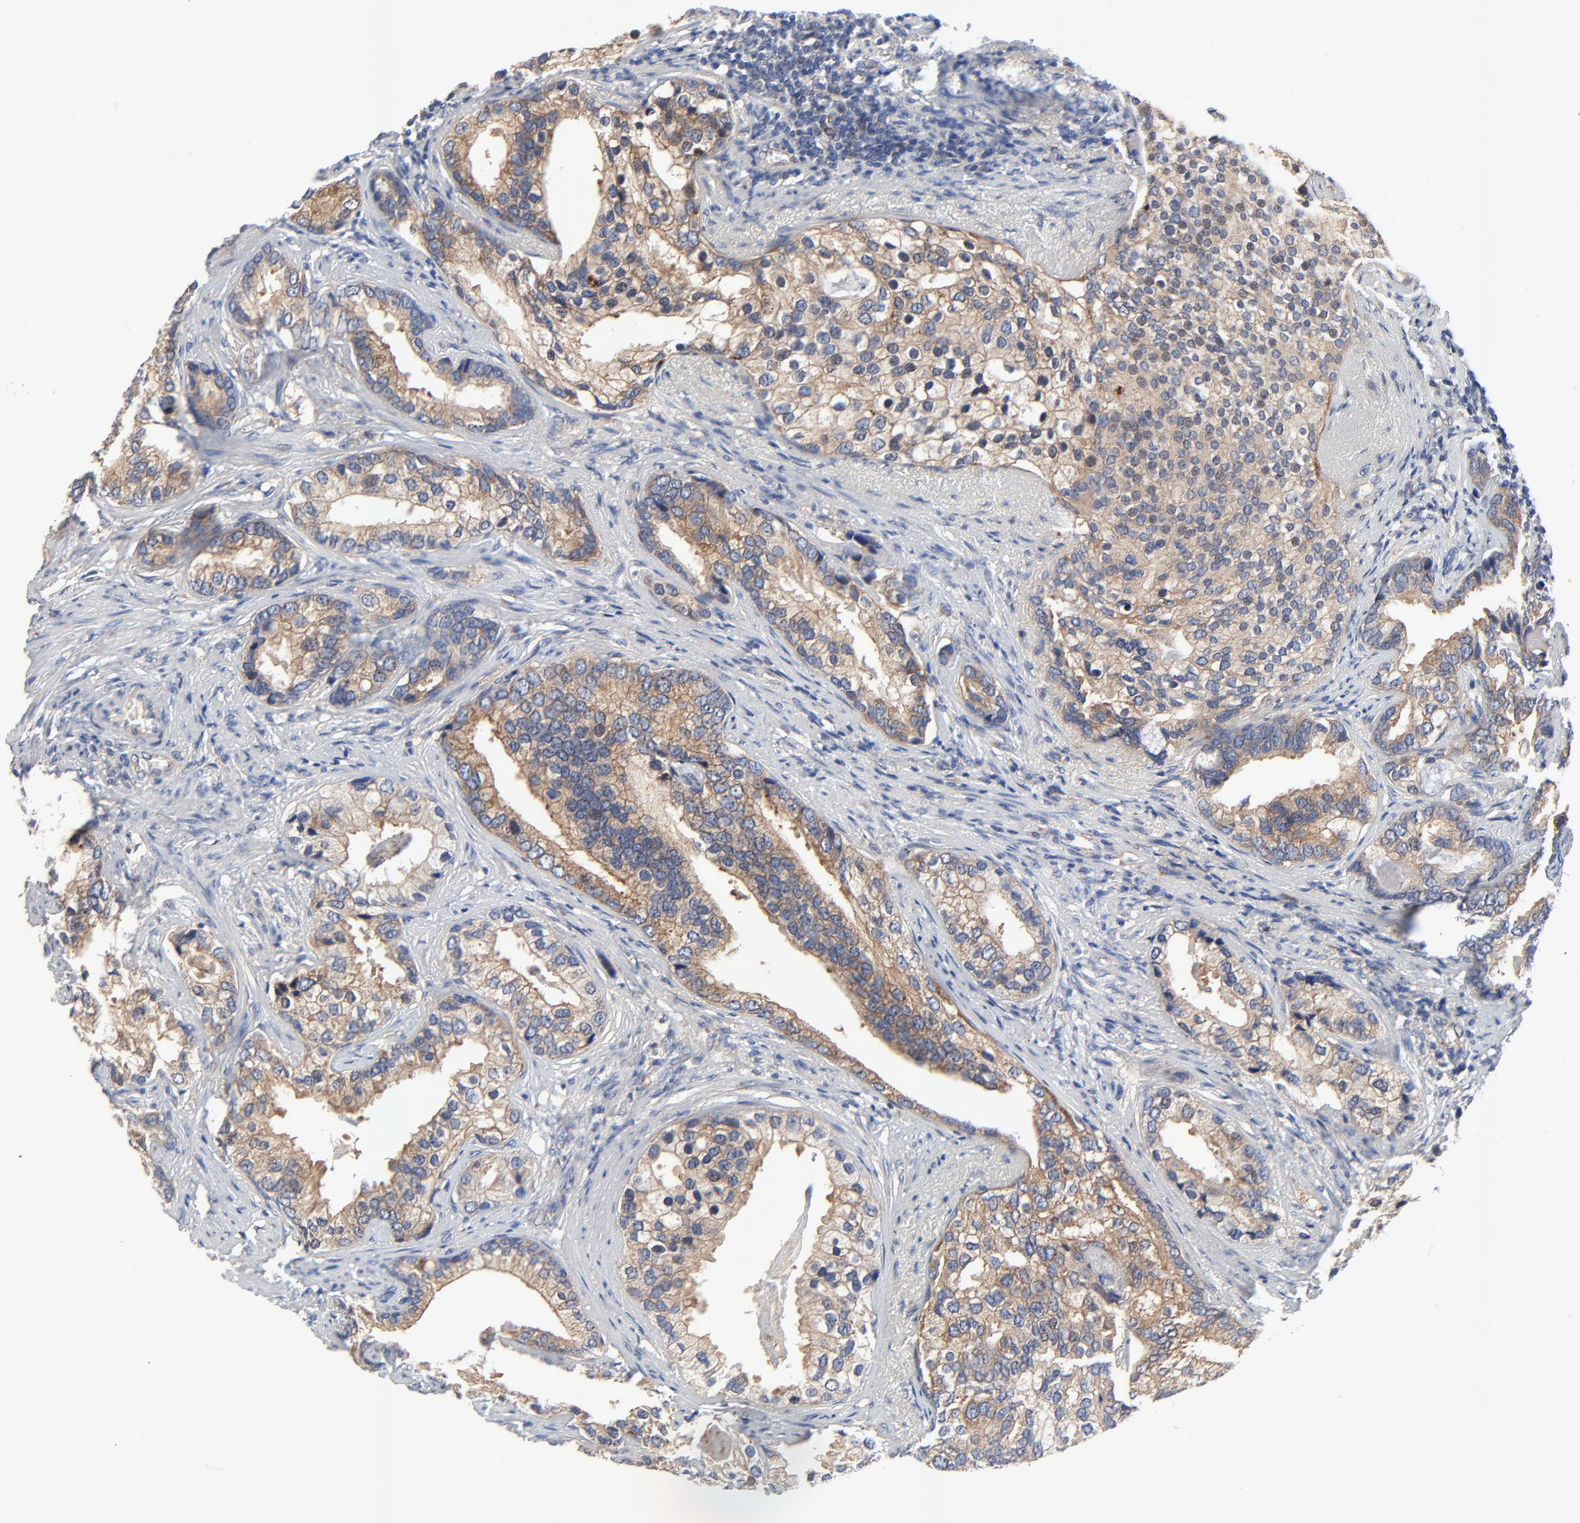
{"staining": {"intensity": "moderate", "quantity": ">75%", "location": "cytoplasmic/membranous"}, "tissue": "prostate cancer", "cell_type": "Tumor cells", "image_type": "cancer", "snomed": [{"axis": "morphology", "description": "Adenocarcinoma, Low grade"}, {"axis": "topography", "description": "Prostate"}], "caption": "Protein analysis of prostate cancer tissue displays moderate cytoplasmic/membranous positivity in approximately >75% of tumor cells.", "gene": "VAV2", "patient": {"sex": "male", "age": 71}}